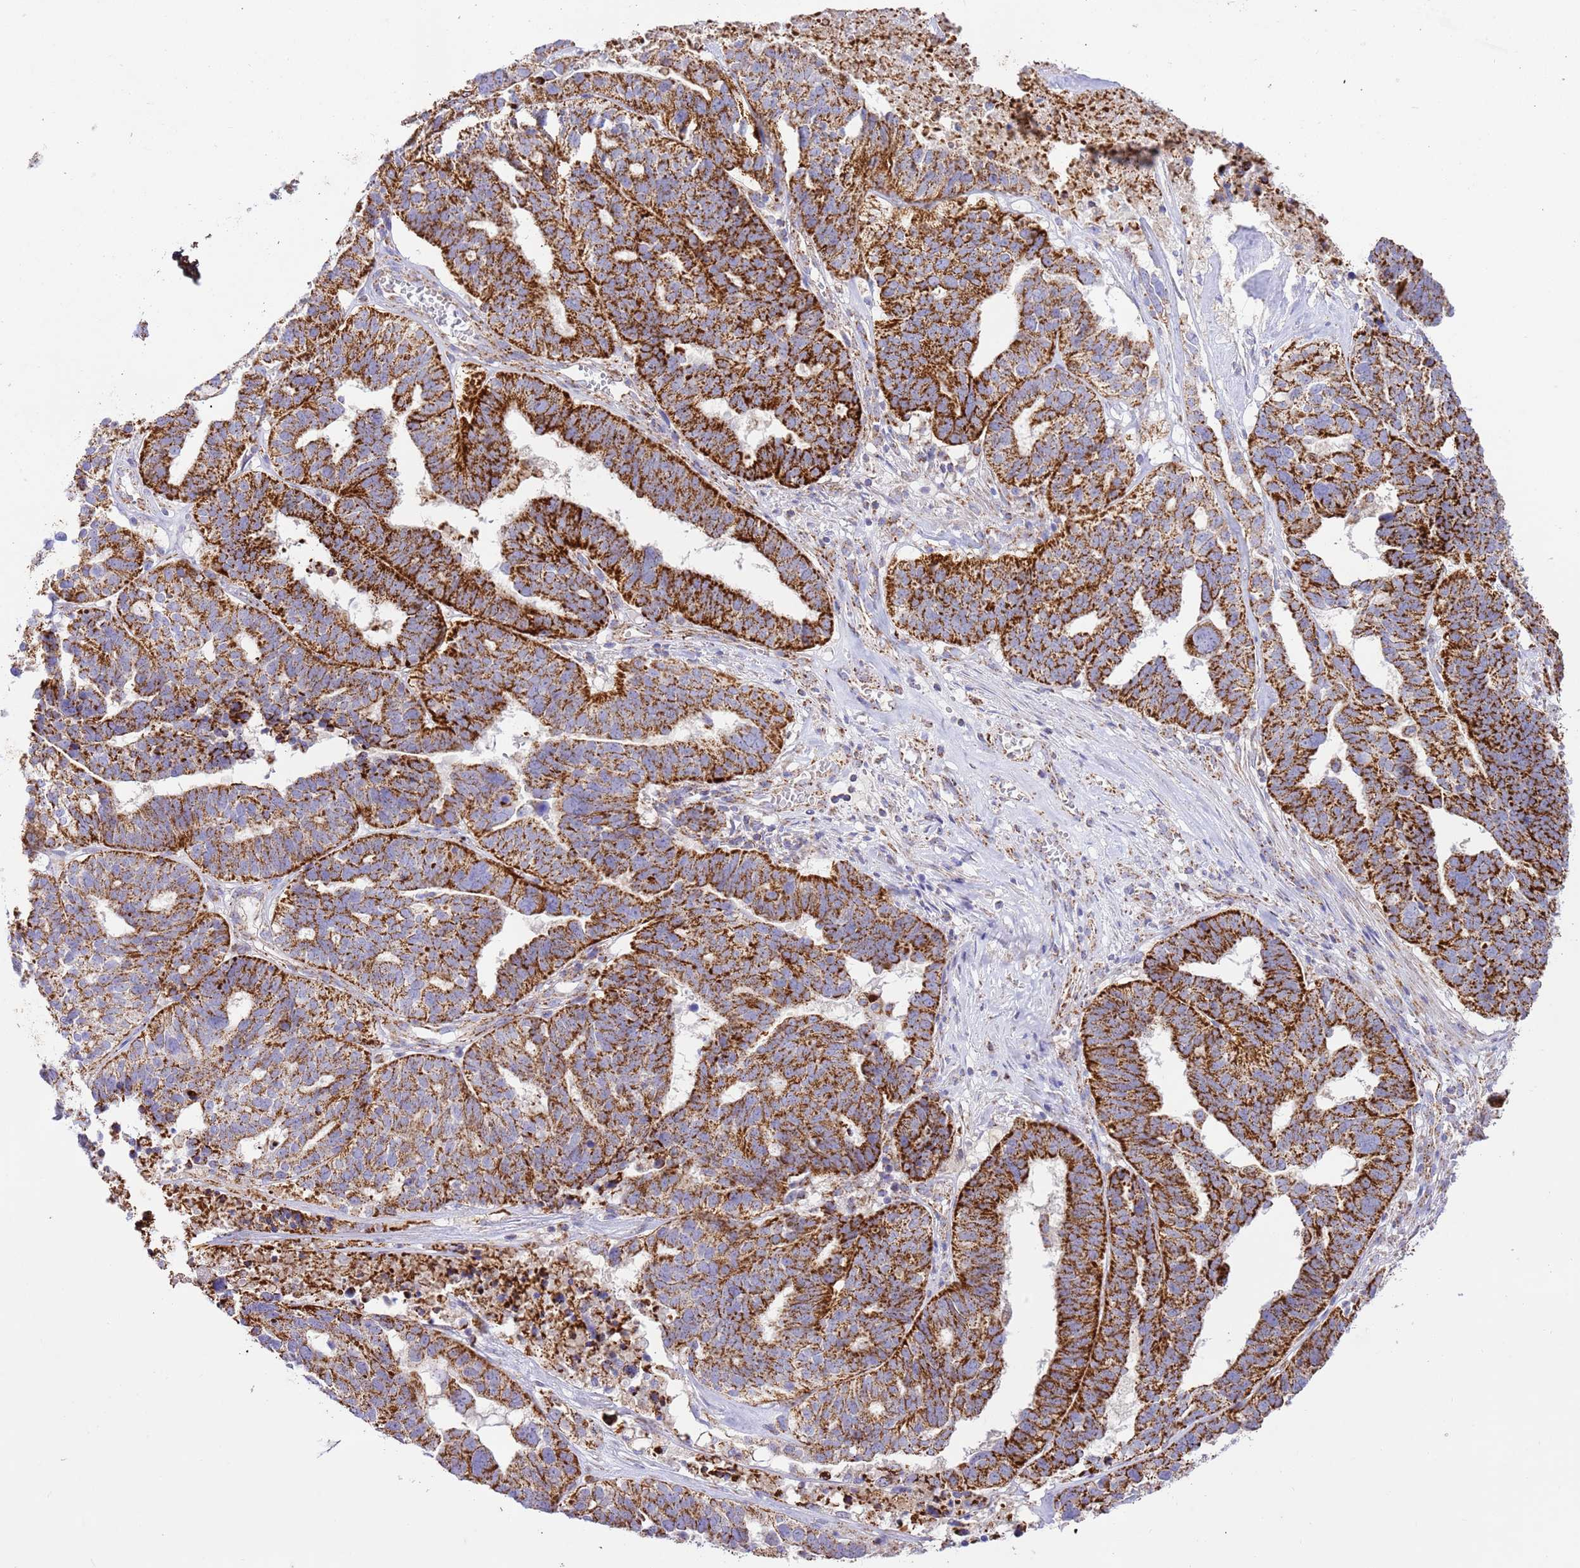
{"staining": {"intensity": "strong", "quantity": ">75%", "location": "cytoplasmic/membranous"}, "tissue": "ovarian cancer", "cell_type": "Tumor cells", "image_type": "cancer", "snomed": [{"axis": "morphology", "description": "Cystadenocarcinoma, serous, NOS"}, {"axis": "topography", "description": "Ovary"}], "caption": "The immunohistochemical stain highlights strong cytoplasmic/membranous expression in tumor cells of ovarian cancer (serous cystadenocarcinoma) tissue. (DAB (3,3'-diaminobenzidine) IHC with brightfield microscopy, high magnification).", "gene": "ZBTB39", "patient": {"sex": "female", "age": 59}}